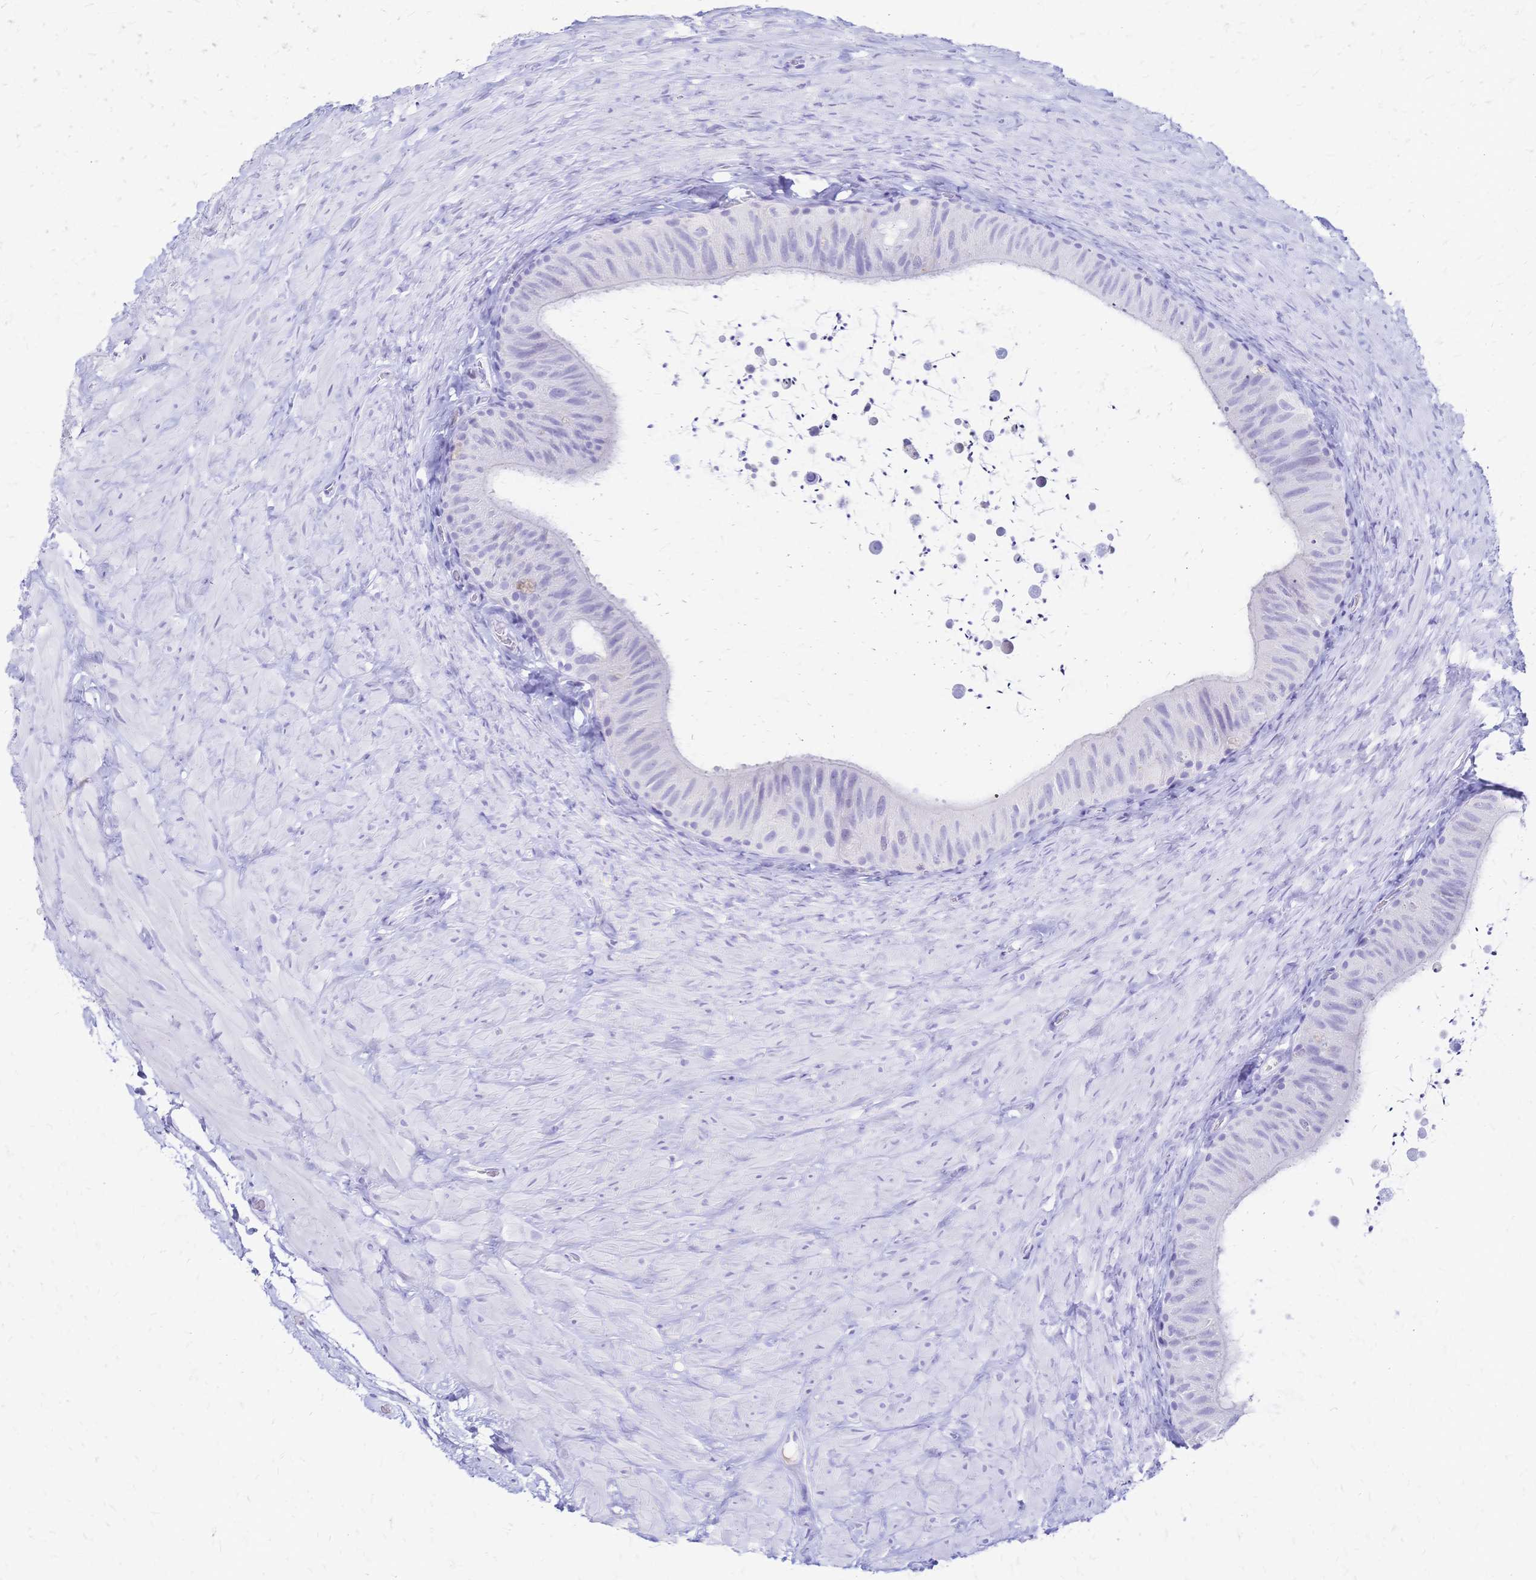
{"staining": {"intensity": "negative", "quantity": "none", "location": "none"}, "tissue": "epididymis", "cell_type": "Glandular cells", "image_type": "normal", "snomed": [{"axis": "morphology", "description": "Normal tissue, NOS"}, {"axis": "topography", "description": "Epididymis, spermatic cord, NOS"}, {"axis": "topography", "description": "Epididymis"}], "caption": "IHC image of normal epididymis stained for a protein (brown), which shows no positivity in glandular cells.", "gene": "FA2H", "patient": {"sex": "male", "age": 31}}